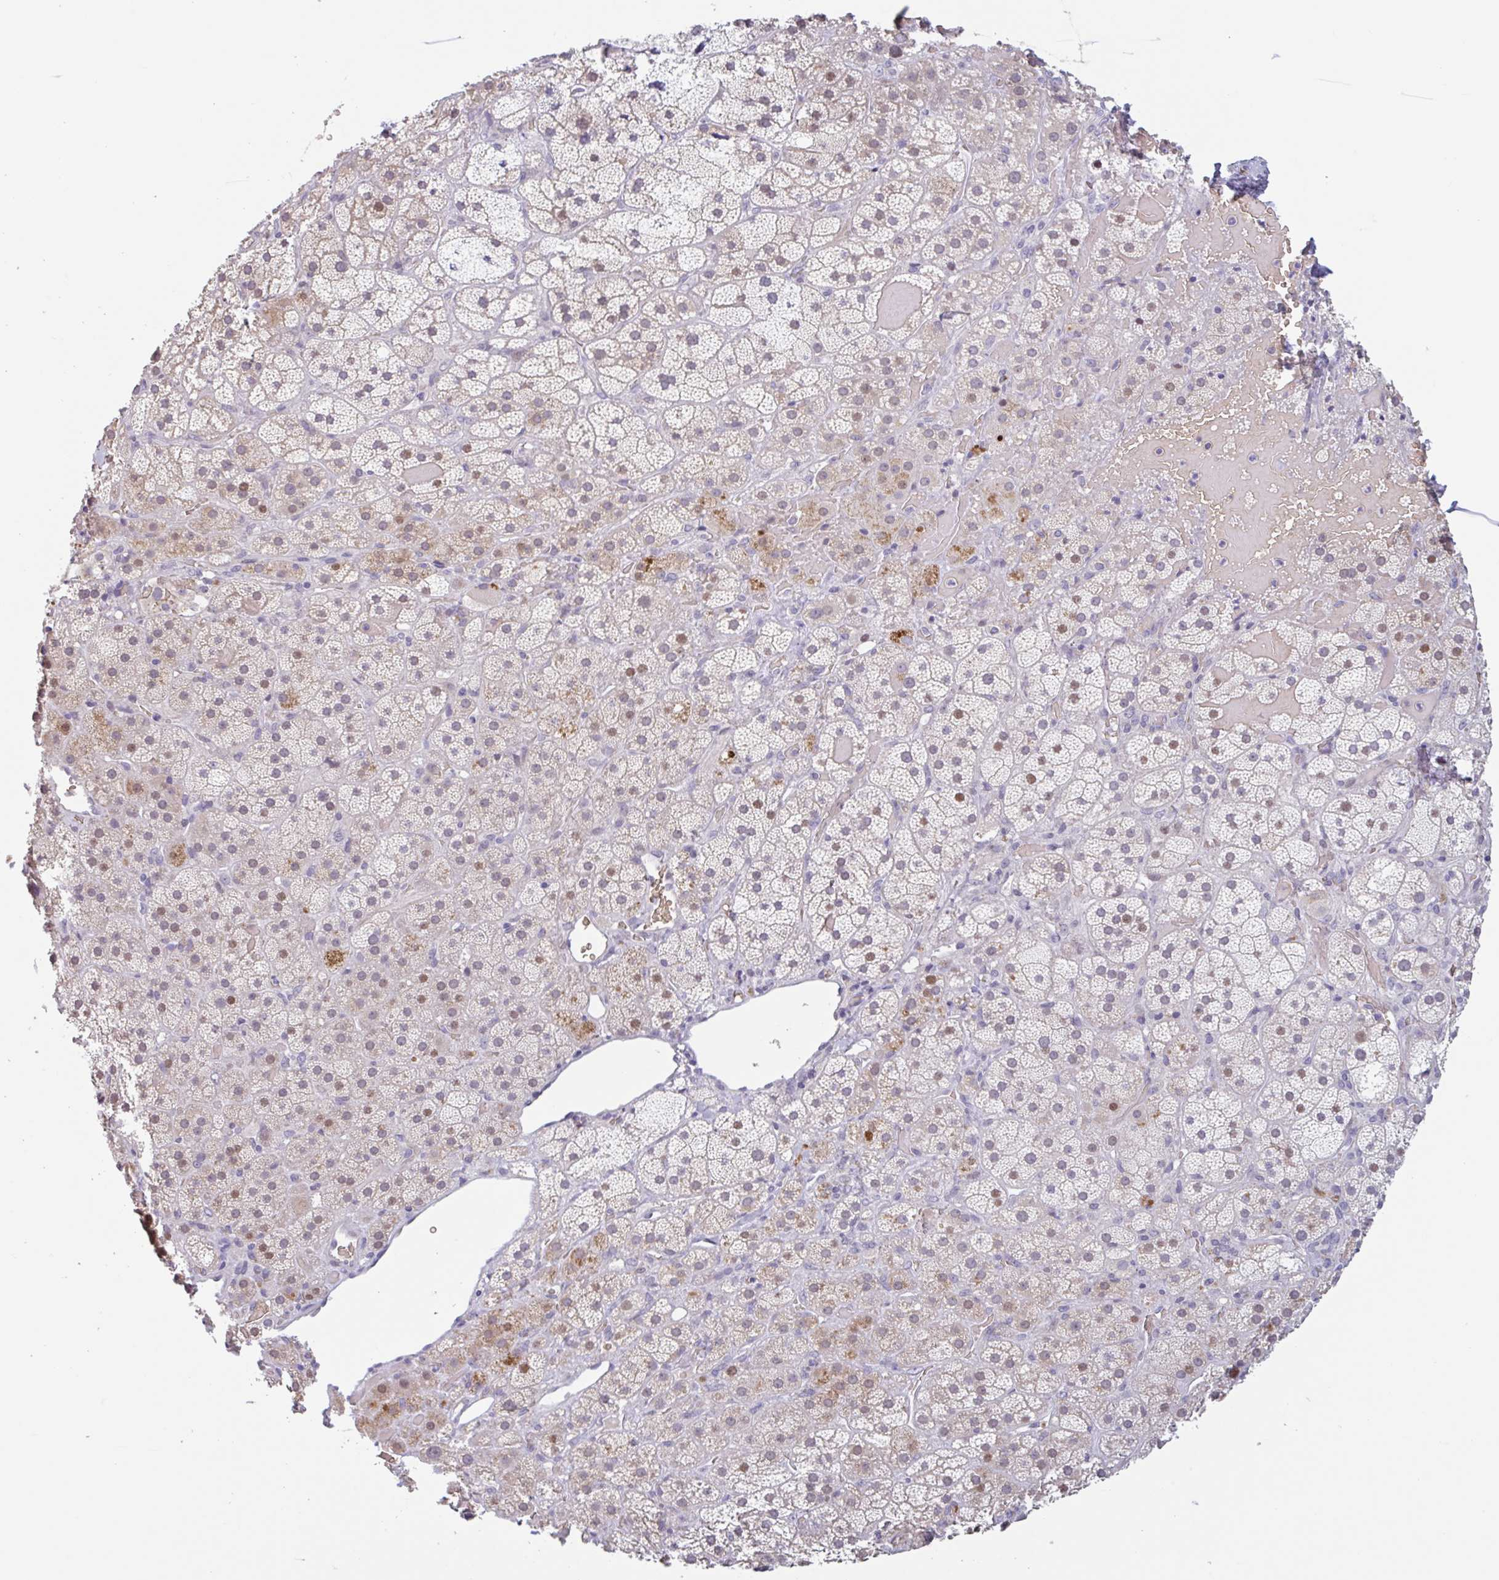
{"staining": {"intensity": "moderate", "quantity": "<25%", "location": "cytoplasmic/membranous,nuclear"}, "tissue": "adrenal gland", "cell_type": "Glandular cells", "image_type": "normal", "snomed": [{"axis": "morphology", "description": "Normal tissue, NOS"}, {"axis": "topography", "description": "Adrenal gland"}], "caption": "Immunohistochemistry (DAB (3,3'-diaminobenzidine)) staining of unremarkable adrenal gland demonstrates moderate cytoplasmic/membranous,nuclear protein positivity in approximately <25% of glandular cells.", "gene": "RHAG", "patient": {"sex": "male", "age": 57}}